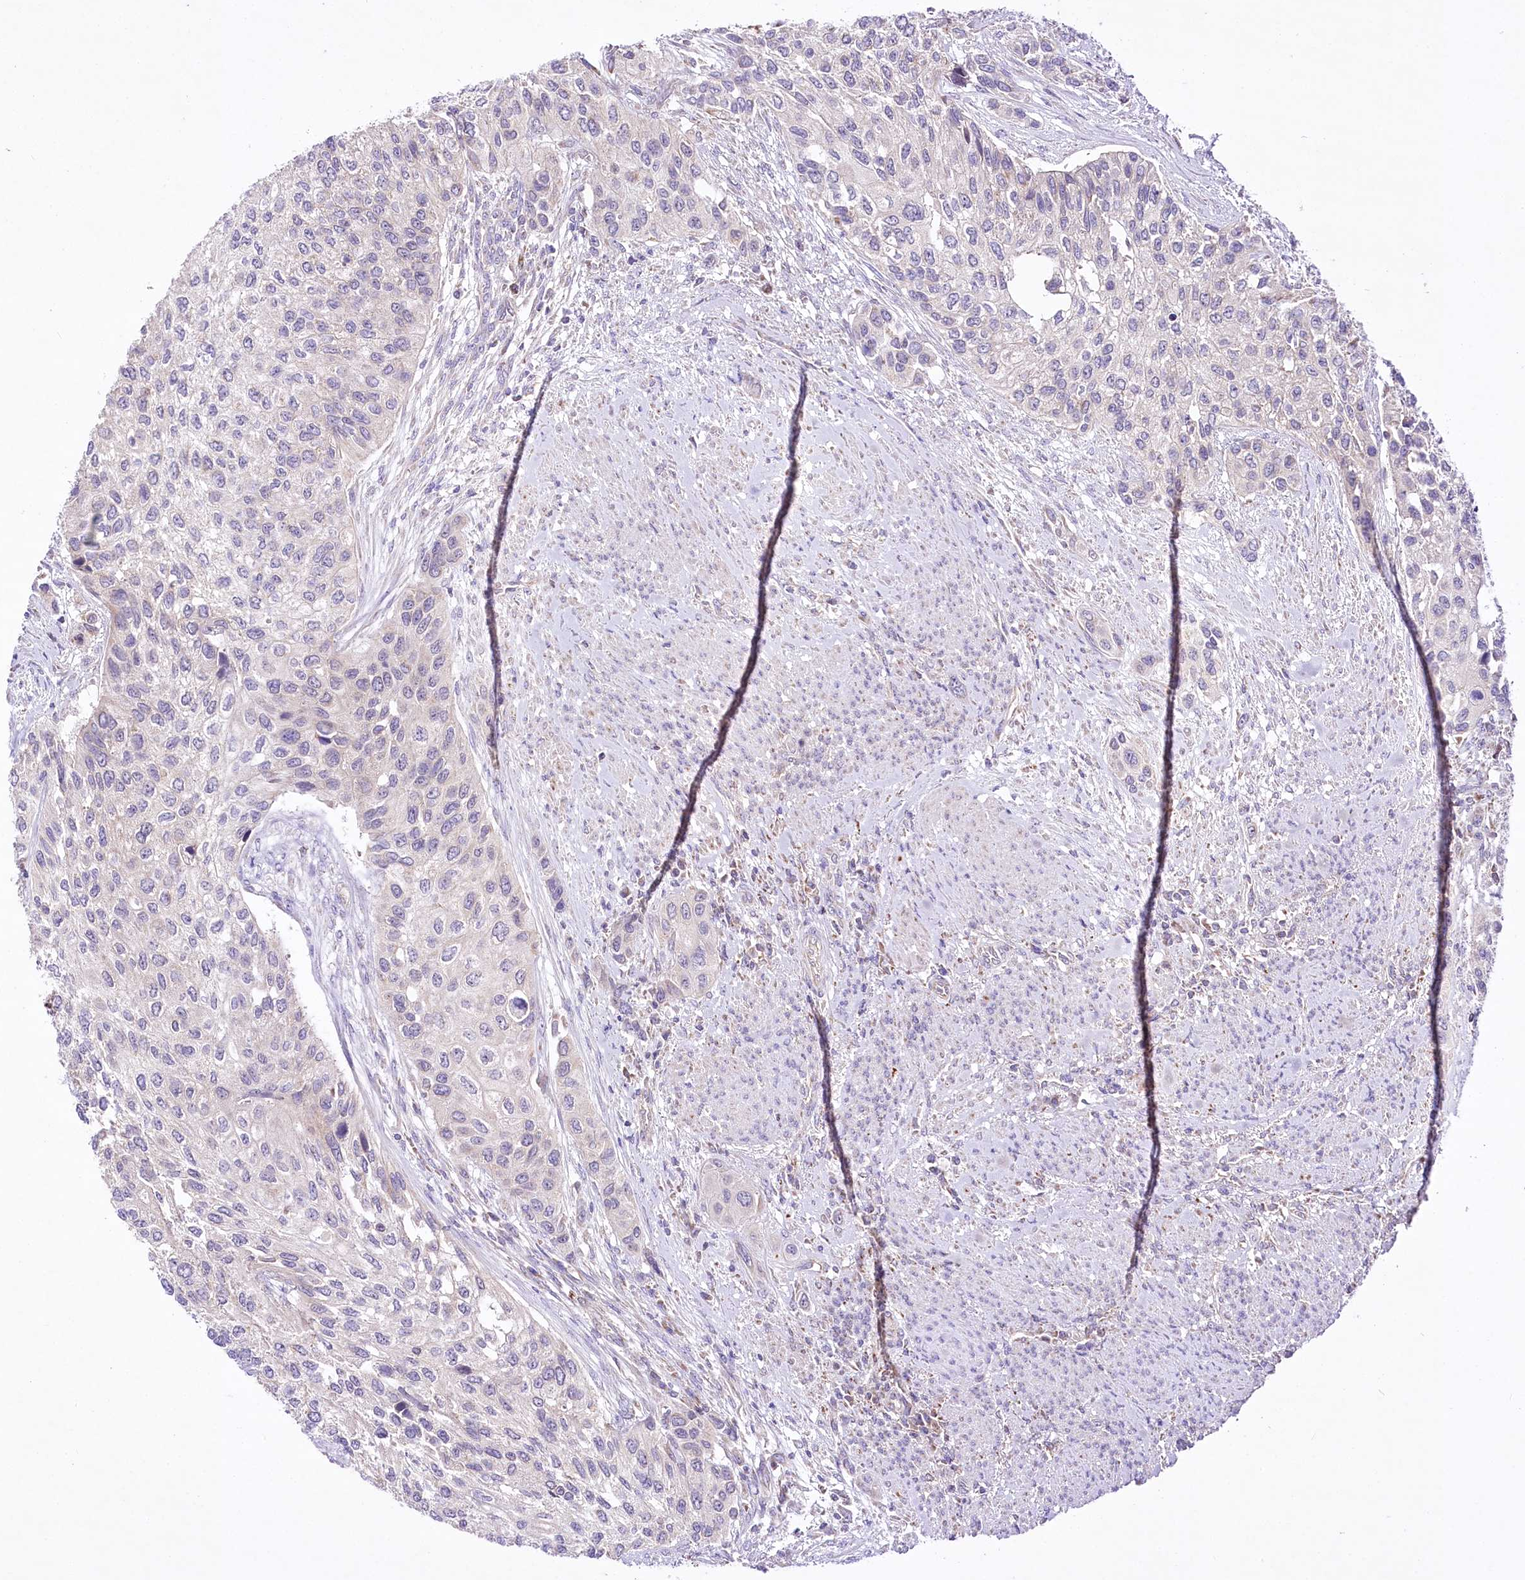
{"staining": {"intensity": "weak", "quantity": "<25%", "location": "cytoplasmic/membranous"}, "tissue": "urothelial cancer", "cell_type": "Tumor cells", "image_type": "cancer", "snomed": [{"axis": "morphology", "description": "Normal tissue, NOS"}, {"axis": "morphology", "description": "Urothelial carcinoma, High grade"}, {"axis": "topography", "description": "Vascular tissue"}, {"axis": "topography", "description": "Urinary bladder"}], "caption": "This is an immunohistochemistry micrograph of urothelial carcinoma (high-grade). There is no positivity in tumor cells.", "gene": "ATE1", "patient": {"sex": "female", "age": 56}}